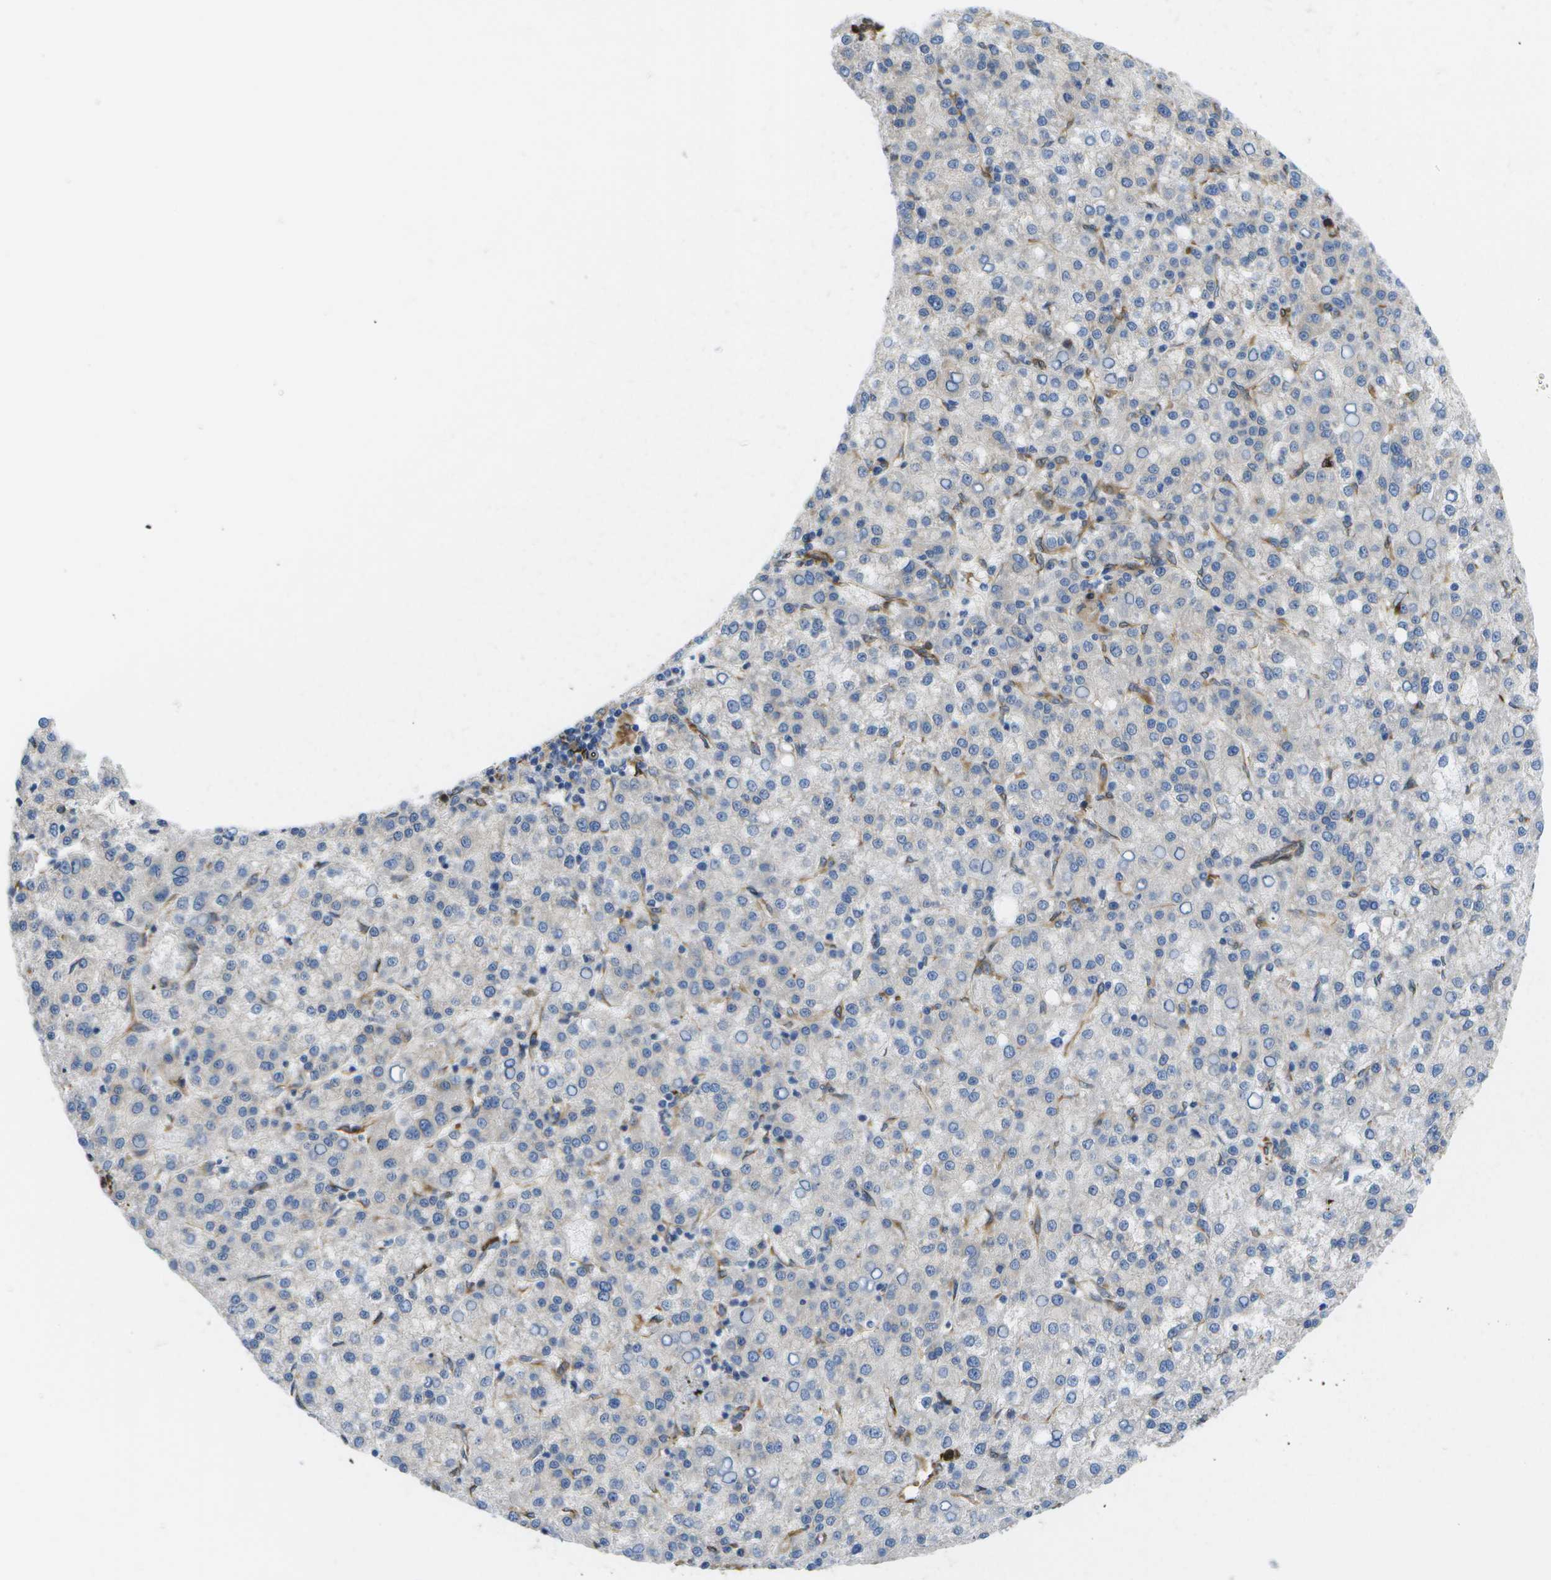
{"staining": {"intensity": "negative", "quantity": "none", "location": "none"}, "tissue": "liver cancer", "cell_type": "Tumor cells", "image_type": "cancer", "snomed": [{"axis": "morphology", "description": "Carcinoma, Hepatocellular, NOS"}, {"axis": "topography", "description": "Liver"}], "caption": "Tumor cells are negative for protein expression in human liver hepatocellular carcinoma.", "gene": "ZDHHC17", "patient": {"sex": "female", "age": 58}}